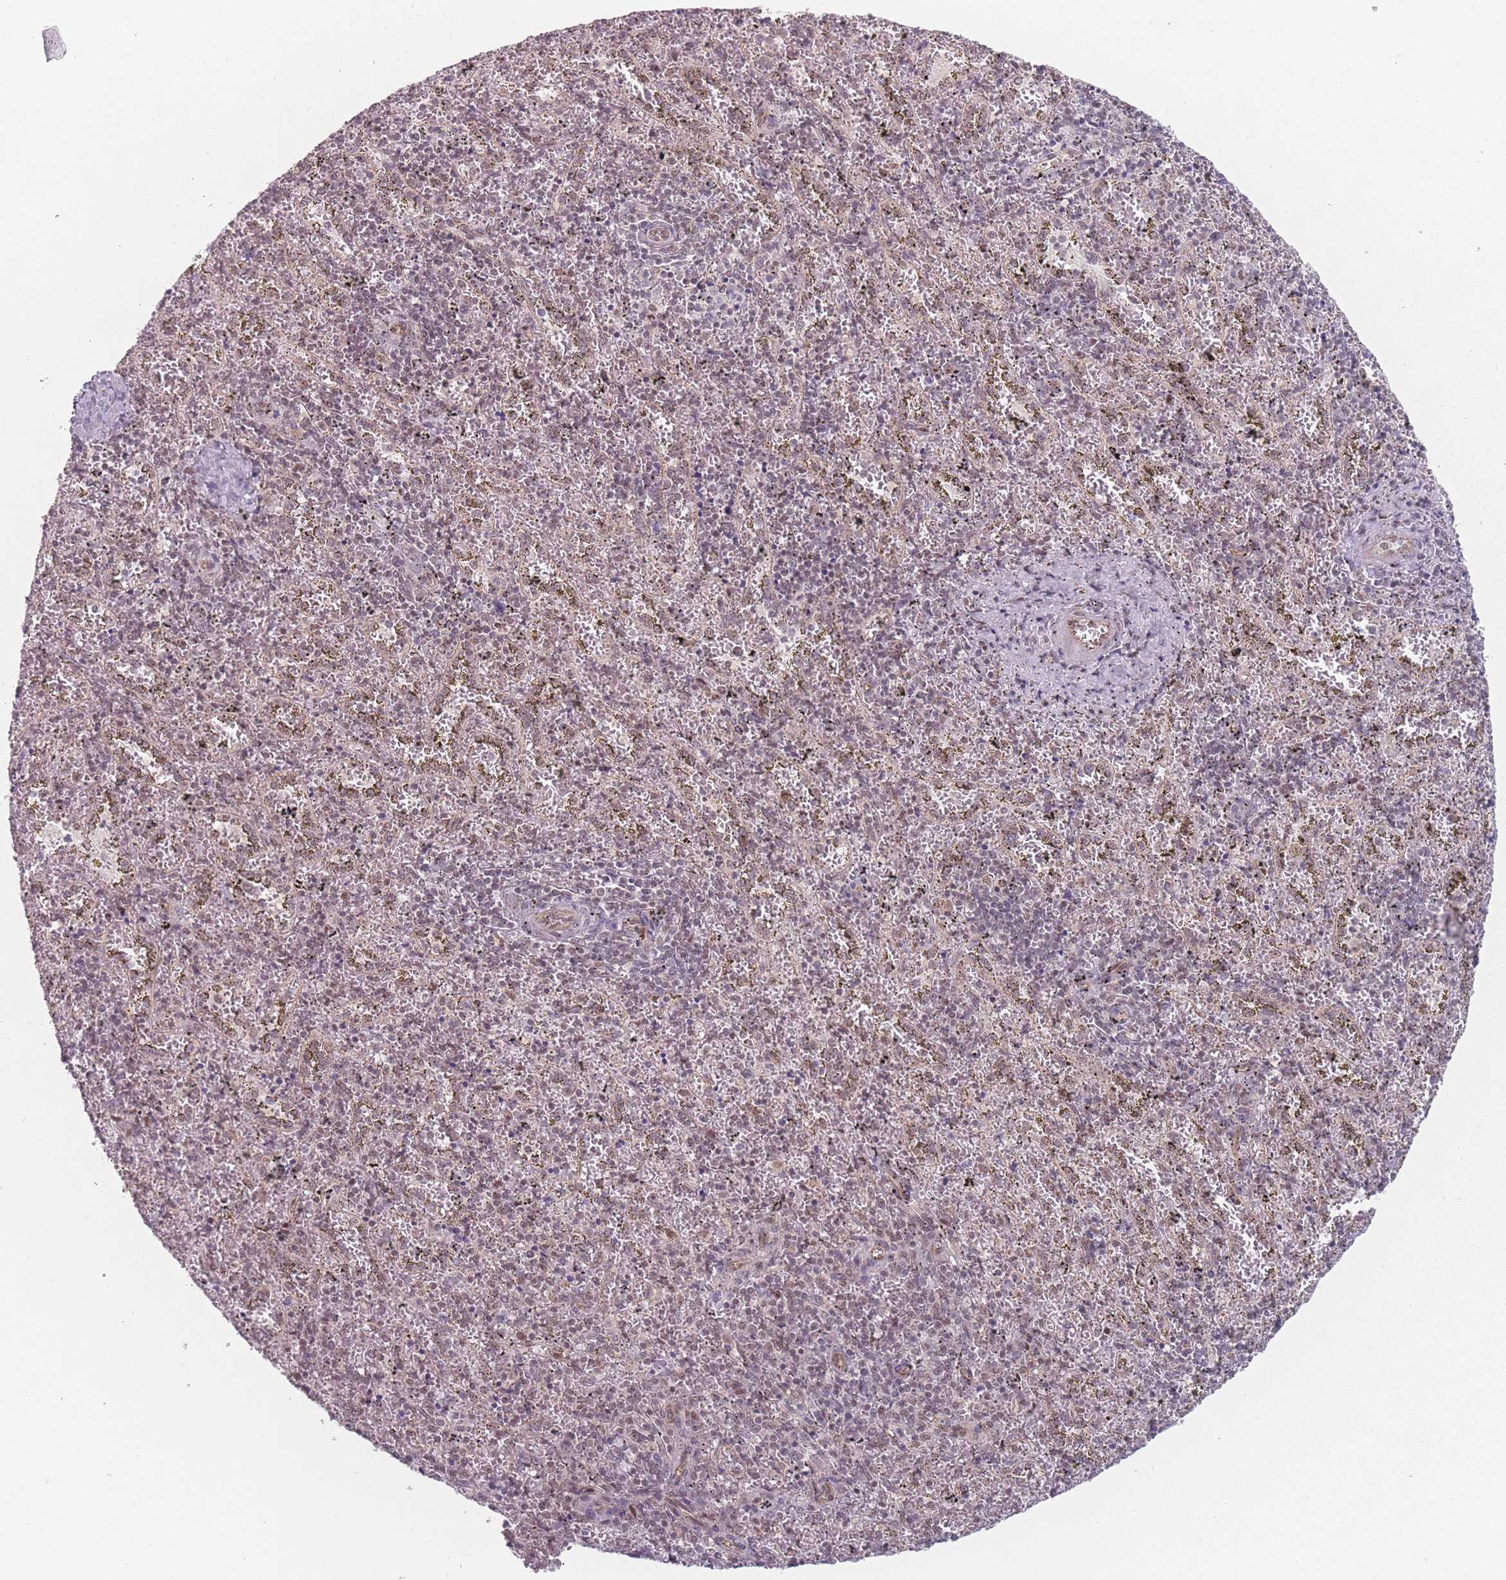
{"staining": {"intensity": "weak", "quantity": "<25%", "location": "nuclear"}, "tissue": "spleen", "cell_type": "Cells in red pulp", "image_type": "normal", "snomed": [{"axis": "morphology", "description": "Normal tissue, NOS"}, {"axis": "topography", "description": "Spleen"}], "caption": "Micrograph shows no protein staining in cells in red pulp of normal spleen.", "gene": "ZC3H14", "patient": {"sex": "male", "age": 11}}